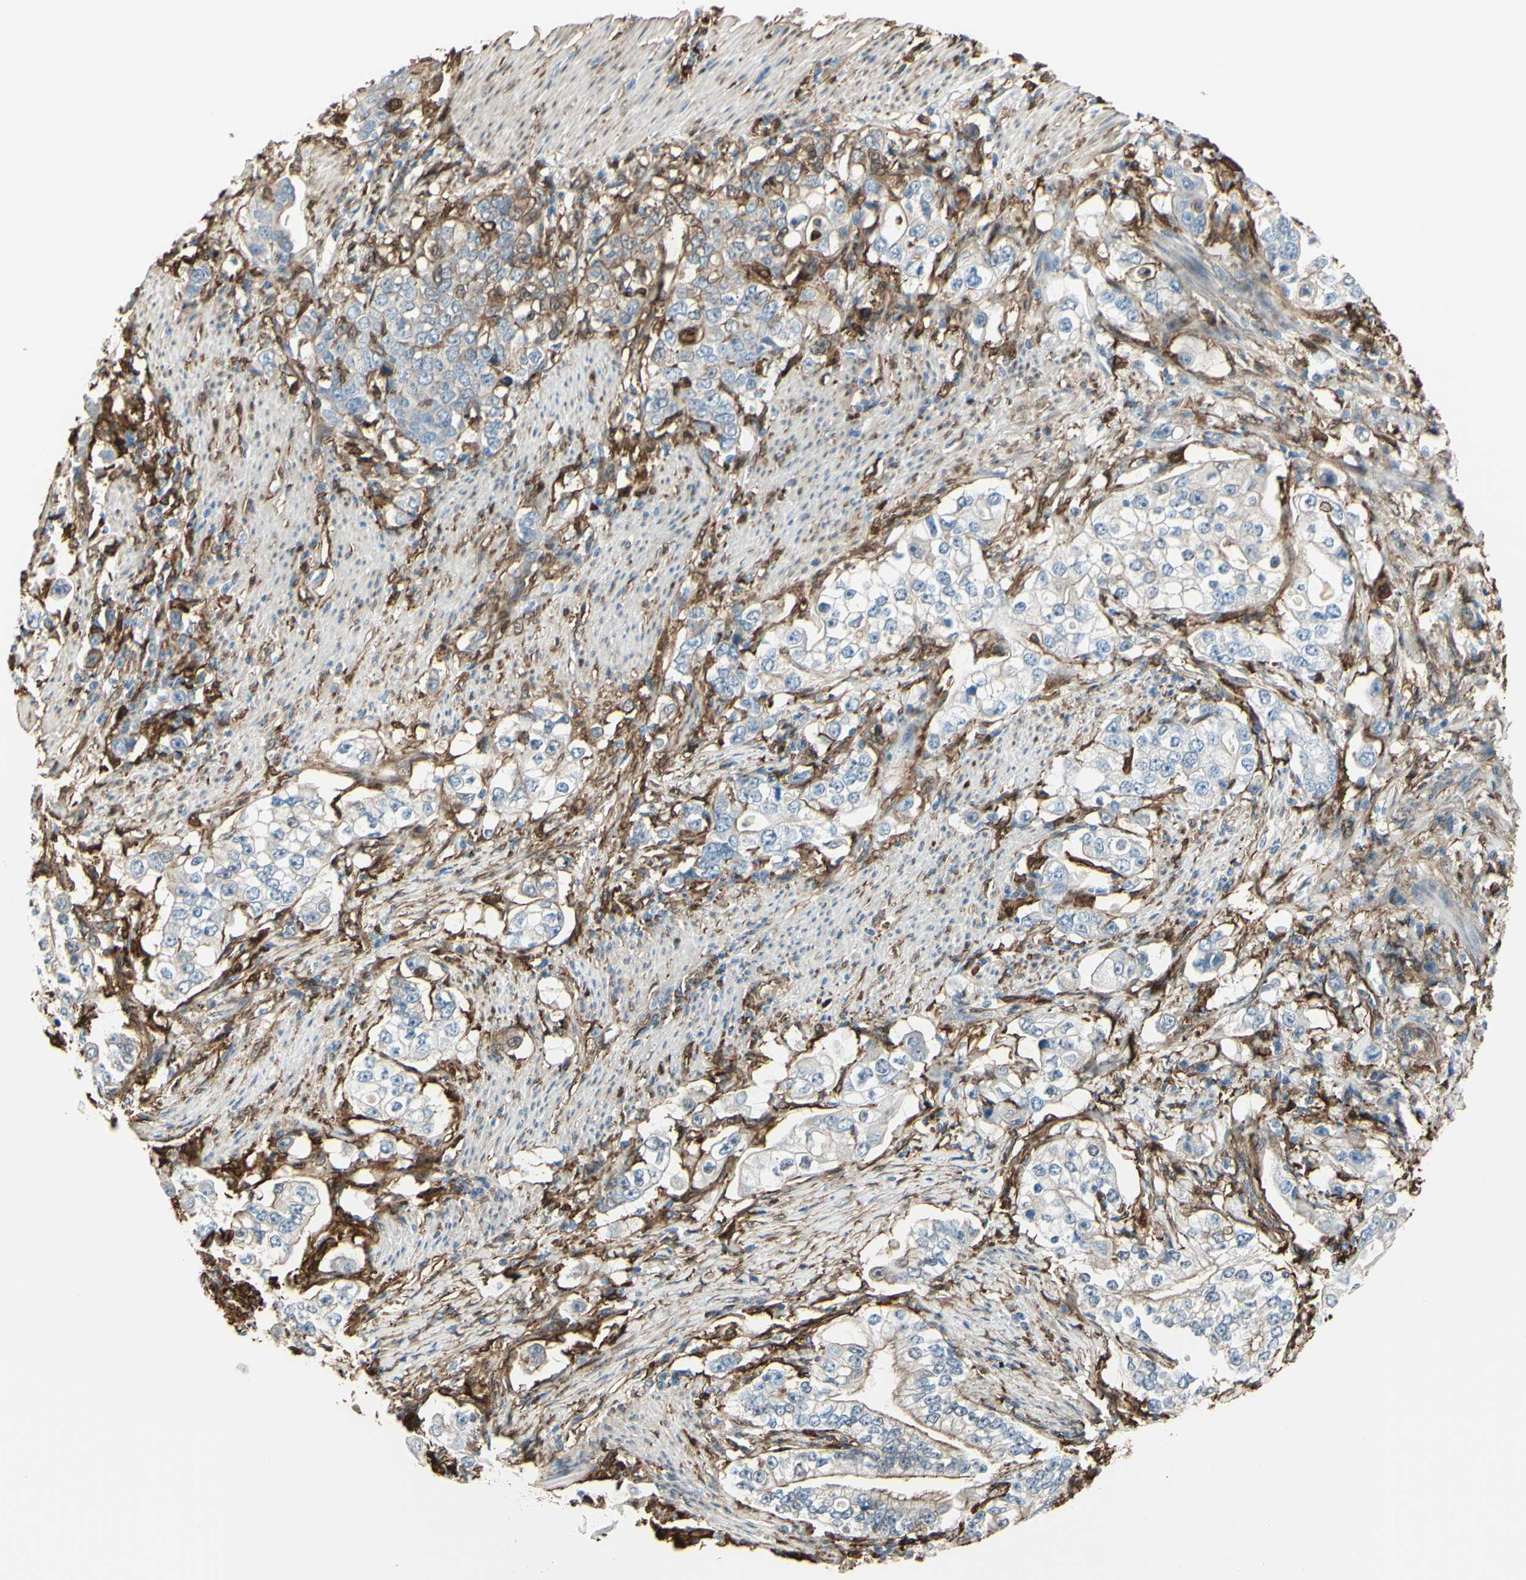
{"staining": {"intensity": "weak", "quantity": "25%-75%", "location": "cytoplasmic/membranous"}, "tissue": "stomach cancer", "cell_type": "Tumor cells", "image_type": "cancer", "snomed": [{"axis": "morphology", "description": "Adenocarcinoma, NOS"}, {"axis": "topography", "description": "Stomach, lower"}], "caption": "Immunohistochemistry (IHC) micrograph of stomach cancer (adenocarcinoma) stained for a protein (brown), which demonstrates low levels of weak cytoplasmic/membranous positivity in approximately 25%-75% of tumor cells.", "gene": "GSN", "patient": {"sex": "female", "age": 72}}